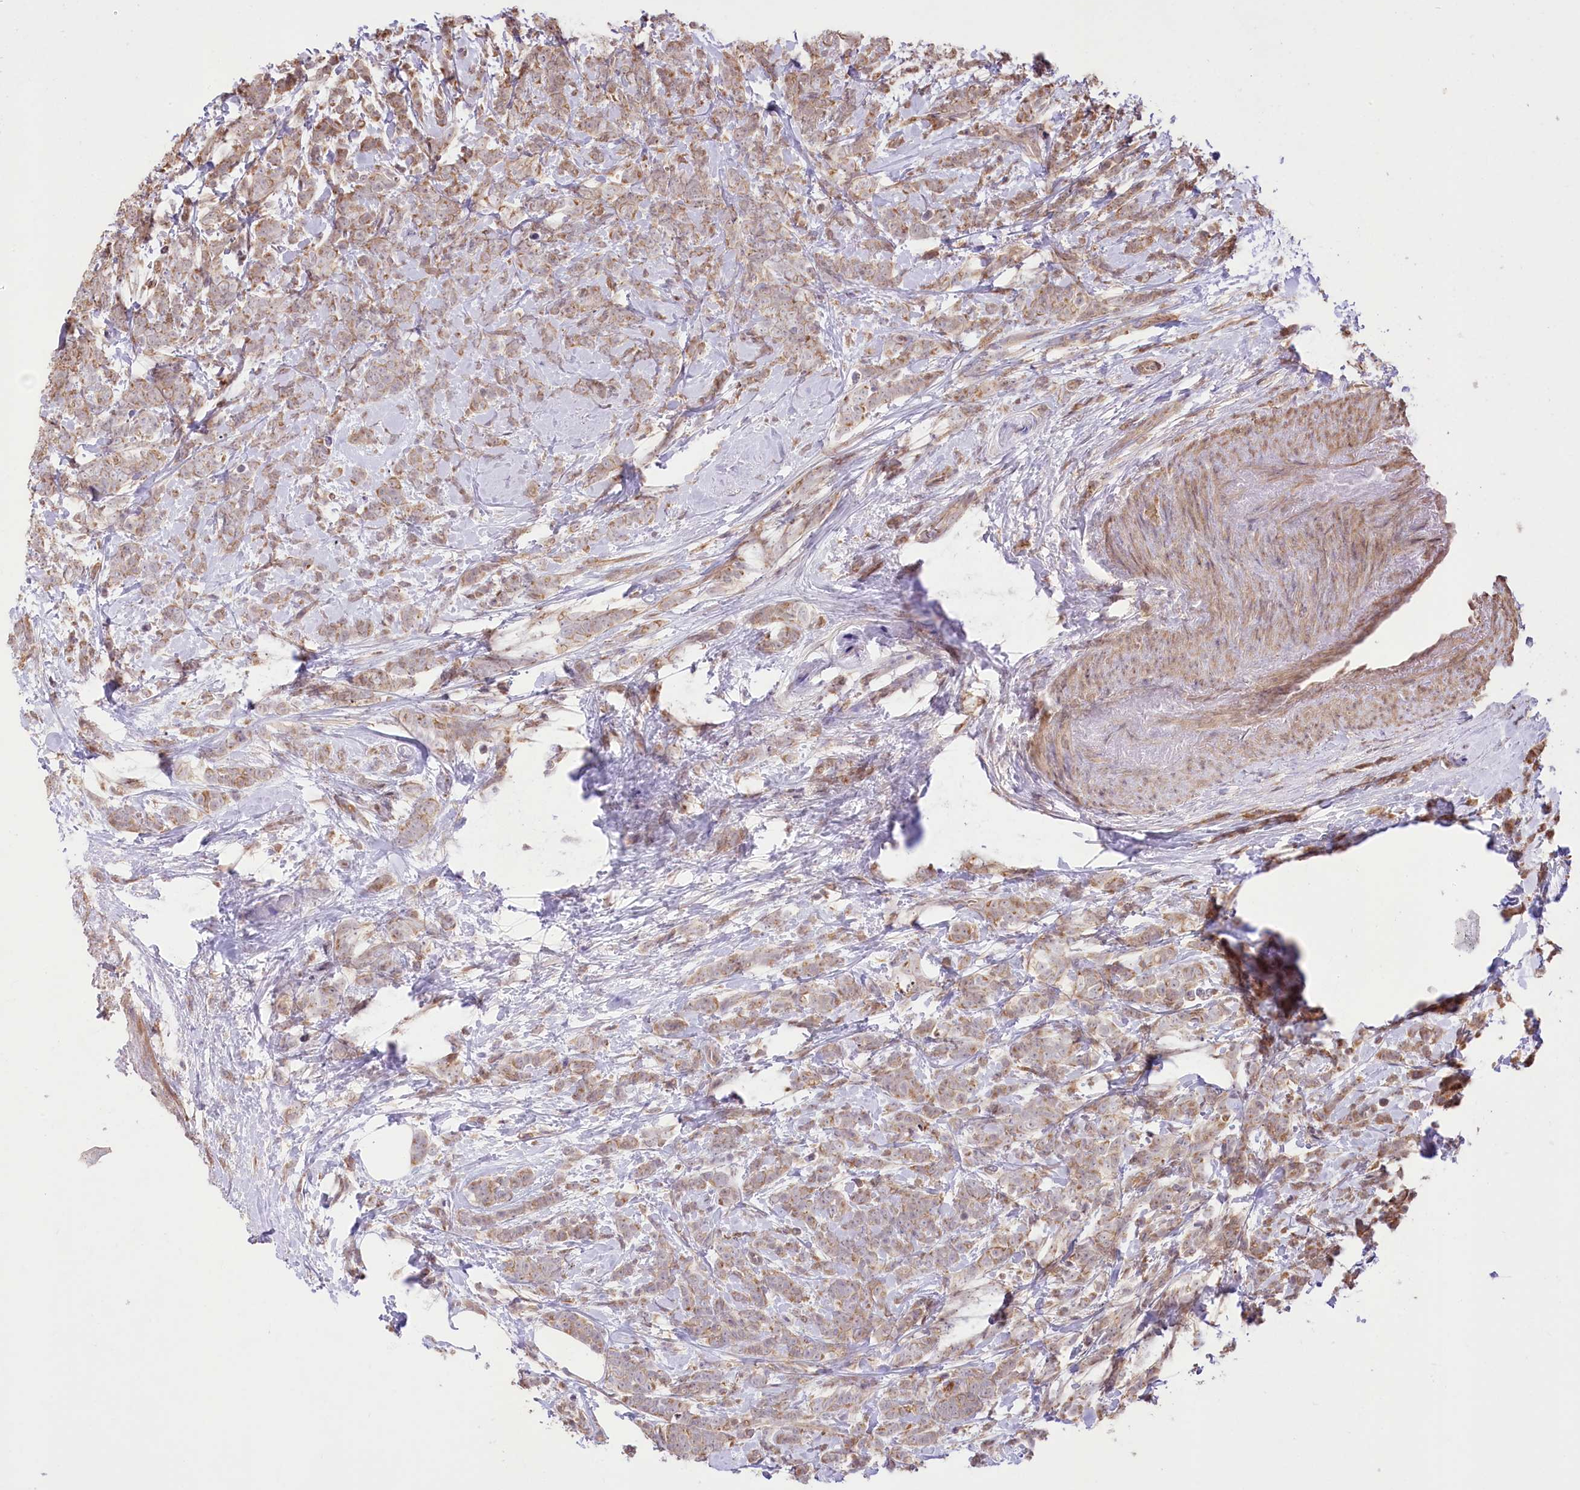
{"staining": {"intensity": "moderate", "quantity": ">75%", "location": "cytoplasmic/membranous"}, "tissue": "breast cancer", "cell_type": "Tumor cells", "image_type": "cancer", "snomed": [{"axis": "morphology", "description": "Lobular carcinoma"}, {"axis": "topography", "description": "Breast"}], "caption": "Tumor cells demonstrate moderate cytoplasmic/membranous staining in approximately >75% of cells in breast lobular carcinoma. (Brightfield microscopy of DAB IHC at high magnification).", "gene": "HELT", "patient": {"sex": "female", "age": 58}}